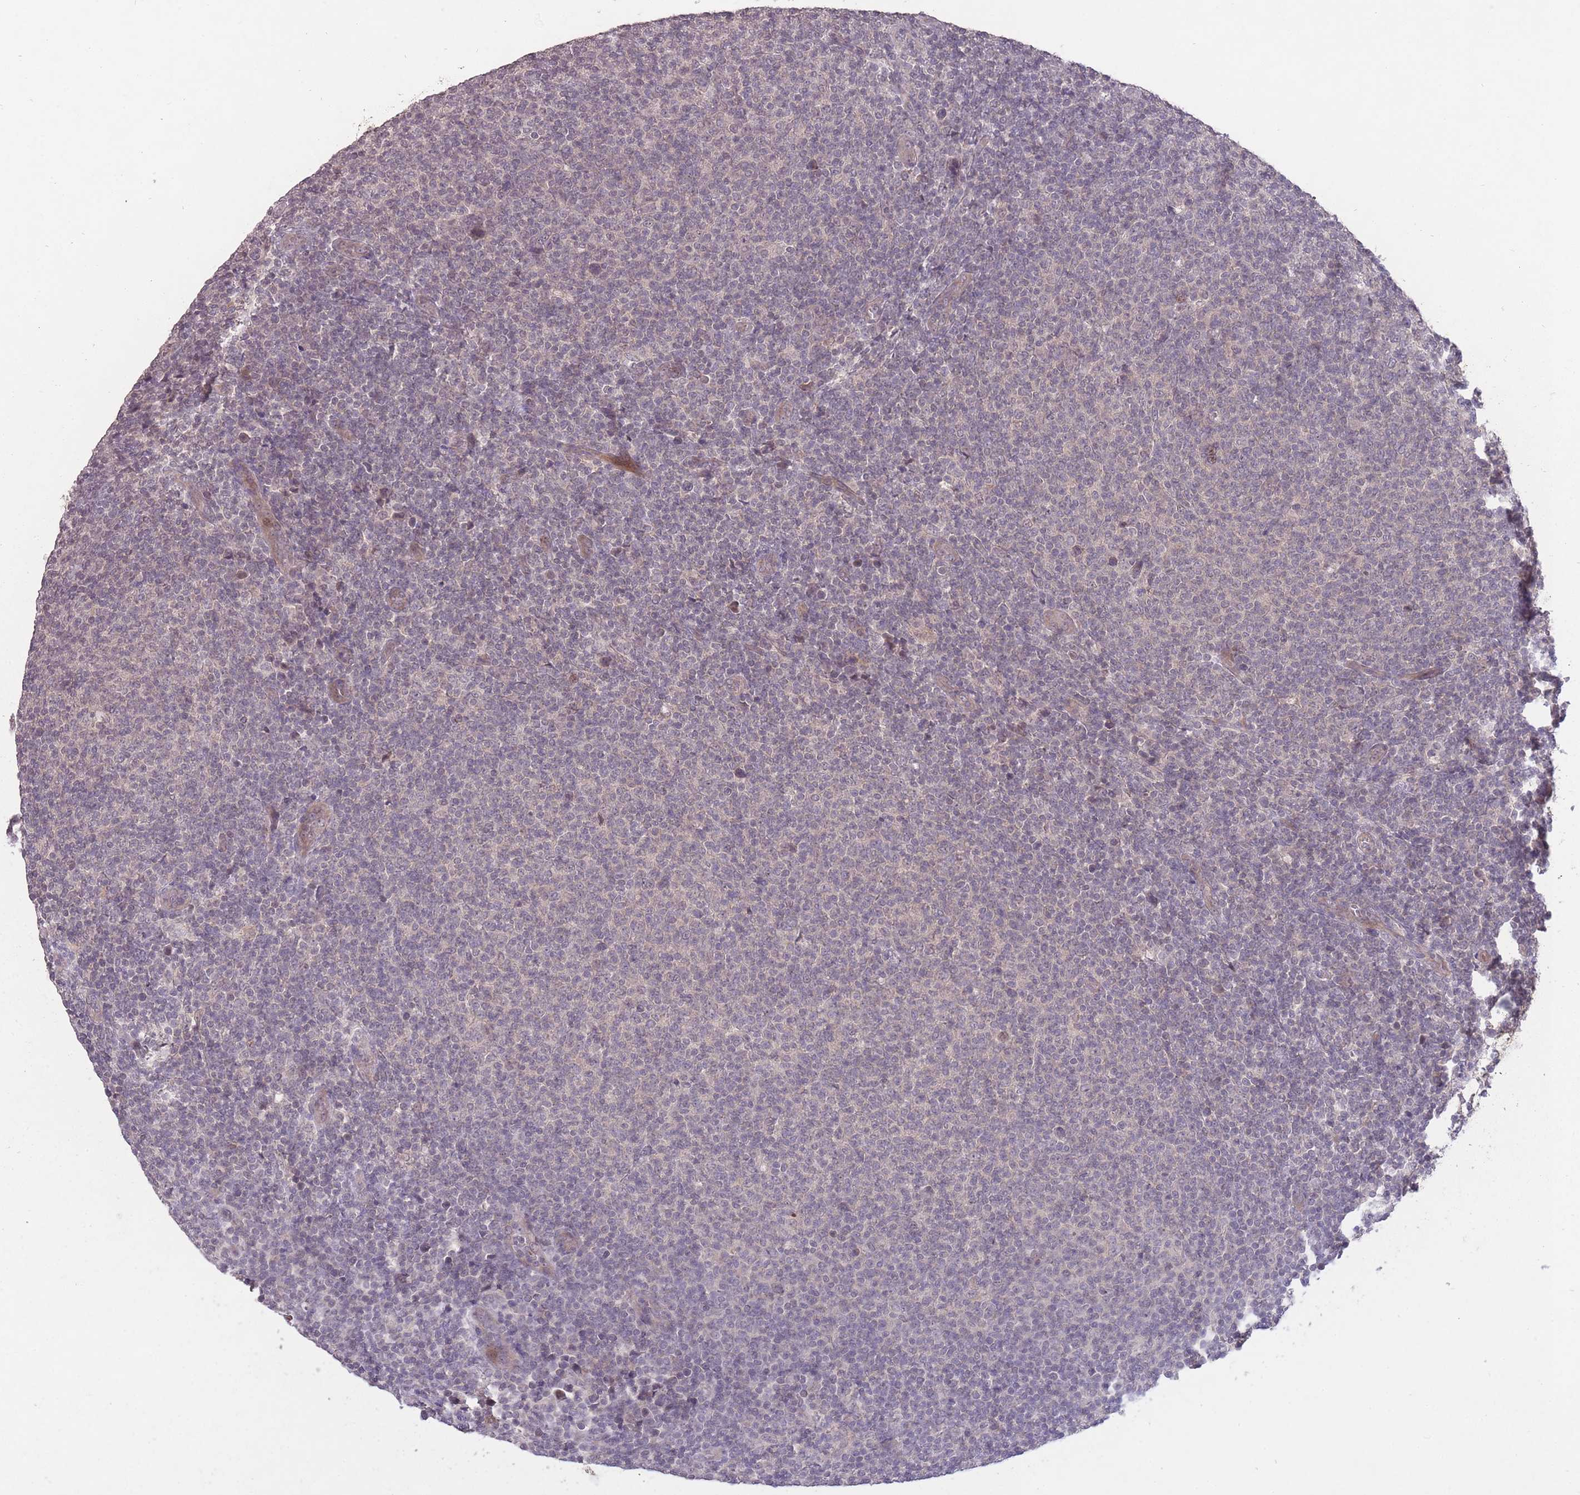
{"staining": {"intensity": "negative", "quantity": "none", "location": "none"}, "tissue": "lymphoma", "cell_type": "Tumor cells", "image_type": "cancer", "snomed": [{"axis": "morphology", "description": "Malignant lymphoma, non-Hodgkin's type, Low grade"}, {"axis": "topography", "description": "Lymph node"}], "caption": "This is an immunohistochemistry (IHC) image of human lymphoma. There is no positivity in tumor cells.", "gene": "ADCYAP1R1", "patient": {"sex": "male", "age": 66}}